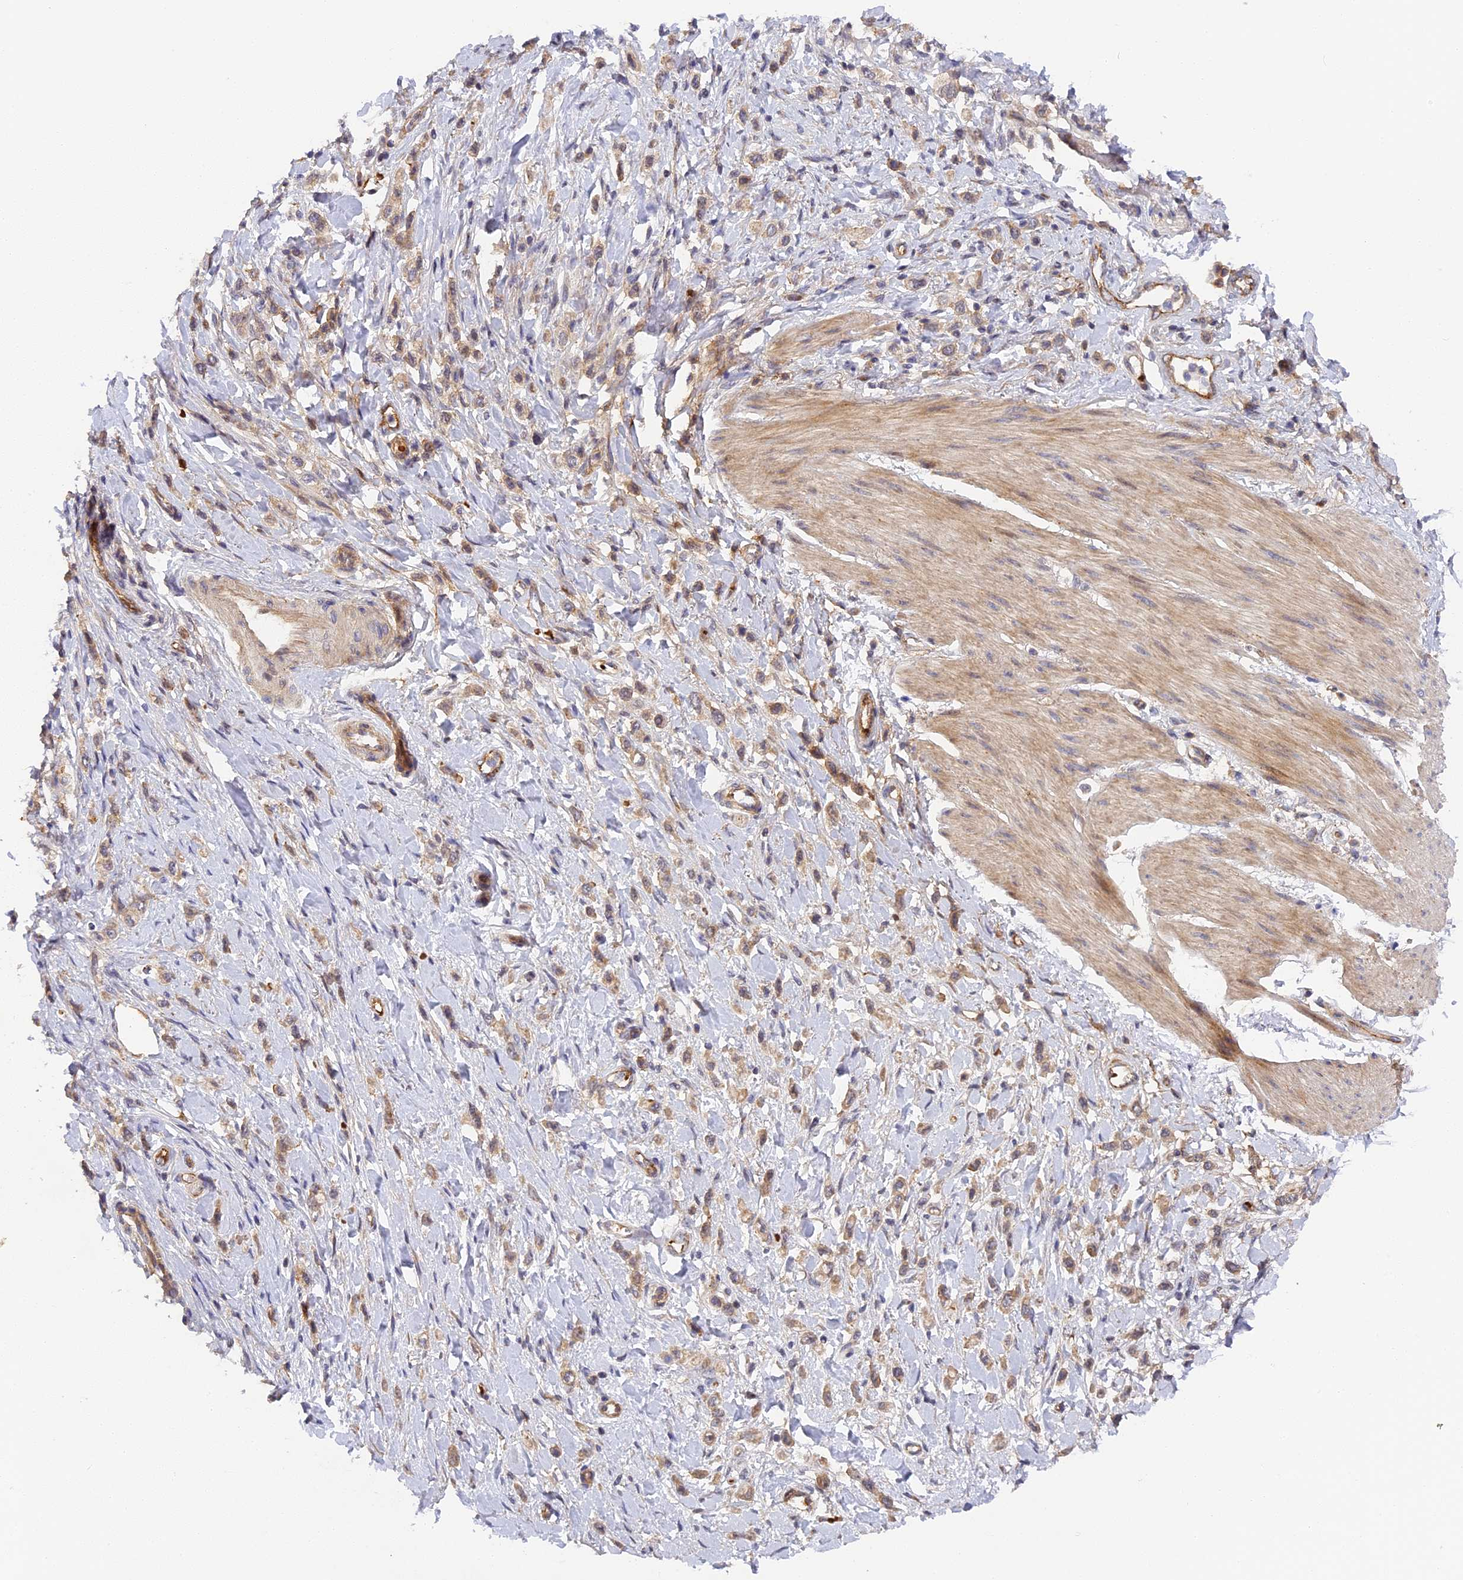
{"staining": {"intensity": "moderate", "quantity": ">75%", "location": "cytoplasmic/membranous"}, "tissue": "stomach cancer", "cell_type": "Tumor cells", "image_type": "cancer", "snomed": [{"axis": "morphology", "description": "Adenocarcinoma, NOS"}, {"axis": "topography", "description": "Stomach"}], "caption": "This is a micrograph of immunohistochemistry (IHC) staining of stomach adenocarcinoma, which shows moderate staining in the cytoplasmic/membranous of tumor cells.", "gene": "MISP3", "patient": {"sex": "female", "age": 65}}